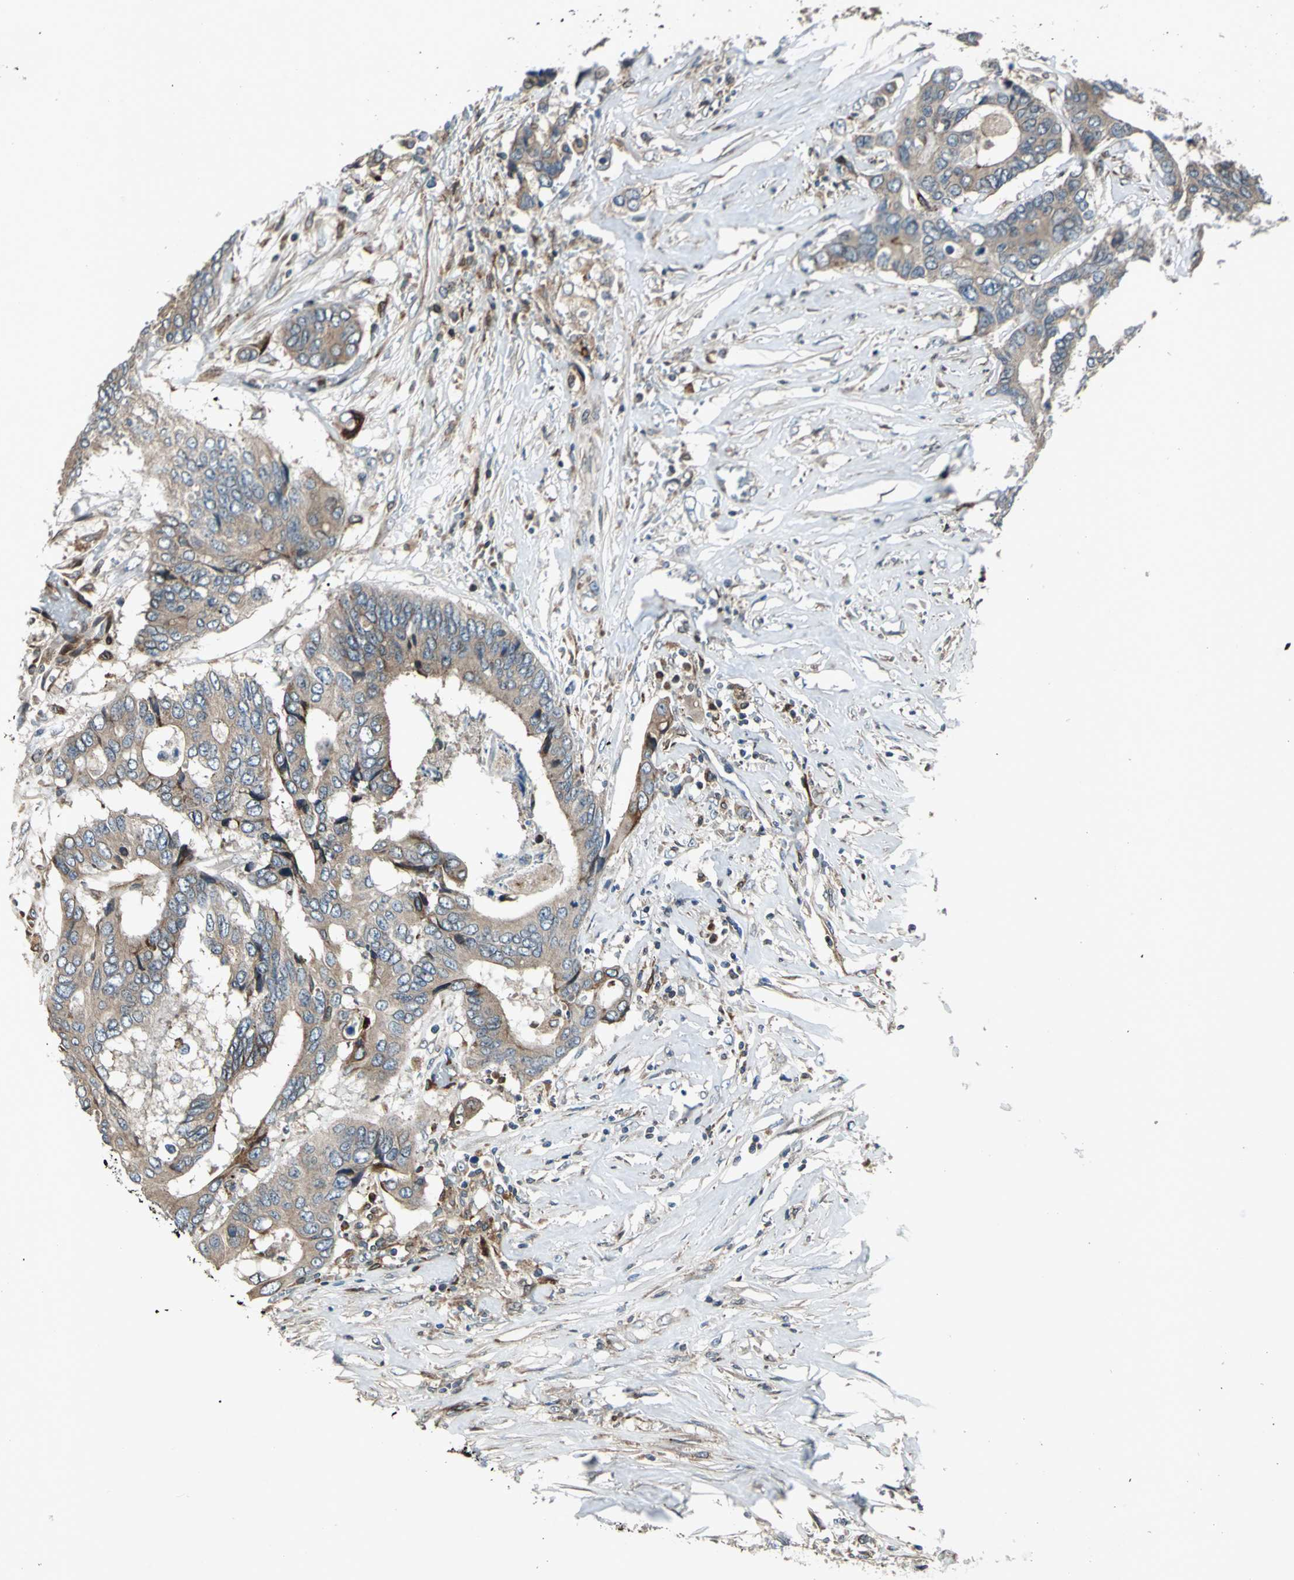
{"staining": {"intensity": "weak", "quantity": ">75%", "location": "cytoplasmic/membranous"}, "tissue": "colorectal cancer", "cell_type": "Tumor cells", "image_type": "cancer", "snomed": [{"axis": "morphology", "description": "Adenocarcinoma, NOS"}, {"axis": "topography", "description": "Rectum"}], "caption": "Colorectal cancer was stained to show a protein in brown. There is low levels of weak cytoplasmic/membranous positivity in about >75% of tumor cells.", "gene": "HTATIP2", "patient": {"sex": "male", "age": 55}}